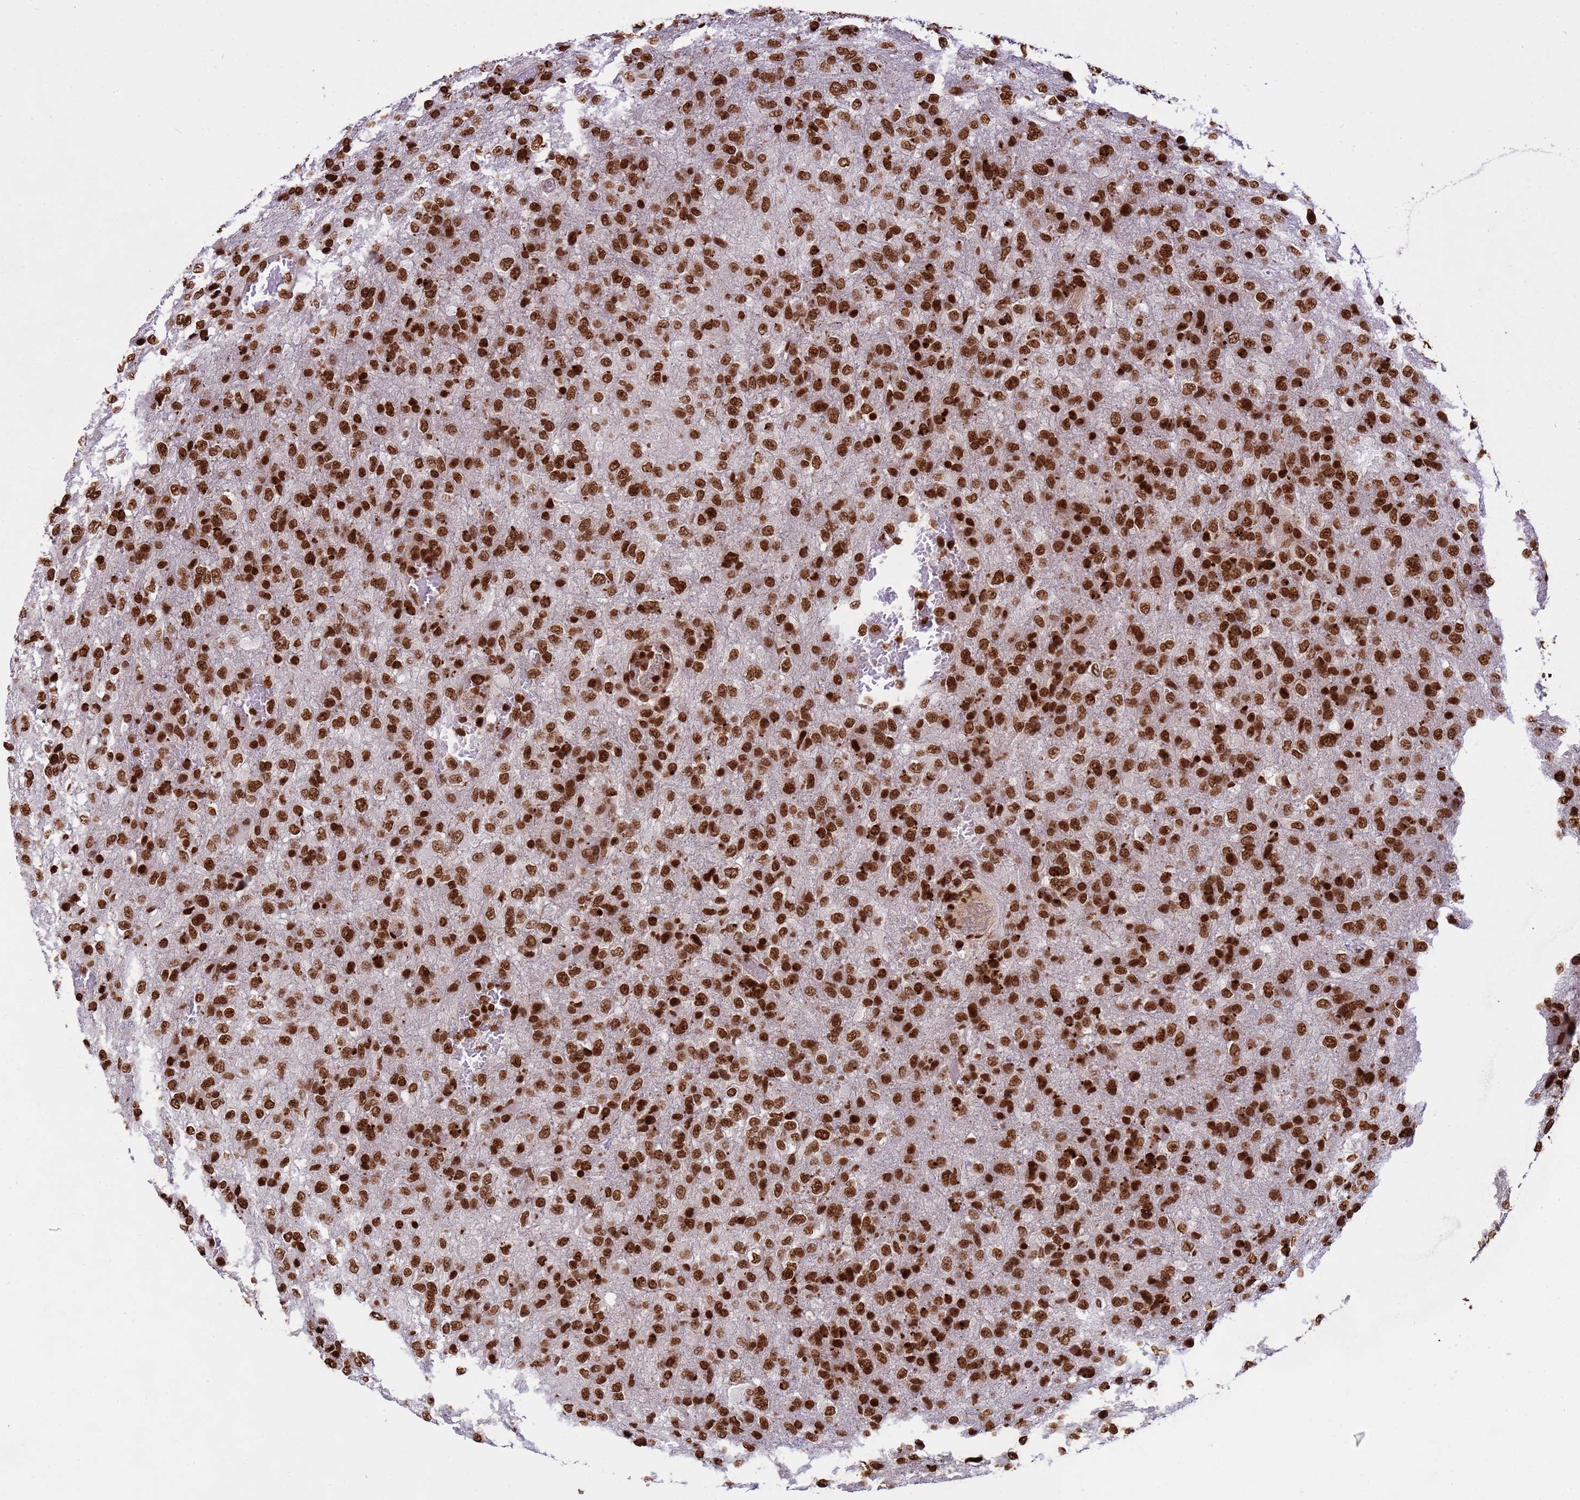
{"staining": {"intensity": "strong", "quantity": ">75%", "location": "nuclear"}, "tissue": "glioma", "cell_type": "Tumor cells", "image_type": "cancer", "snomed": [{"axis": "morphology", "description": "Glioma, malignant, High grade"}, {"axis": "topography", "description": "Brain"}], "caption": "A brown stain labels strong nuclear positivity of a protein in human glioma tumor cells.", "gene": "H3-3B", "patient": {"sex": "female", "age": 74}}